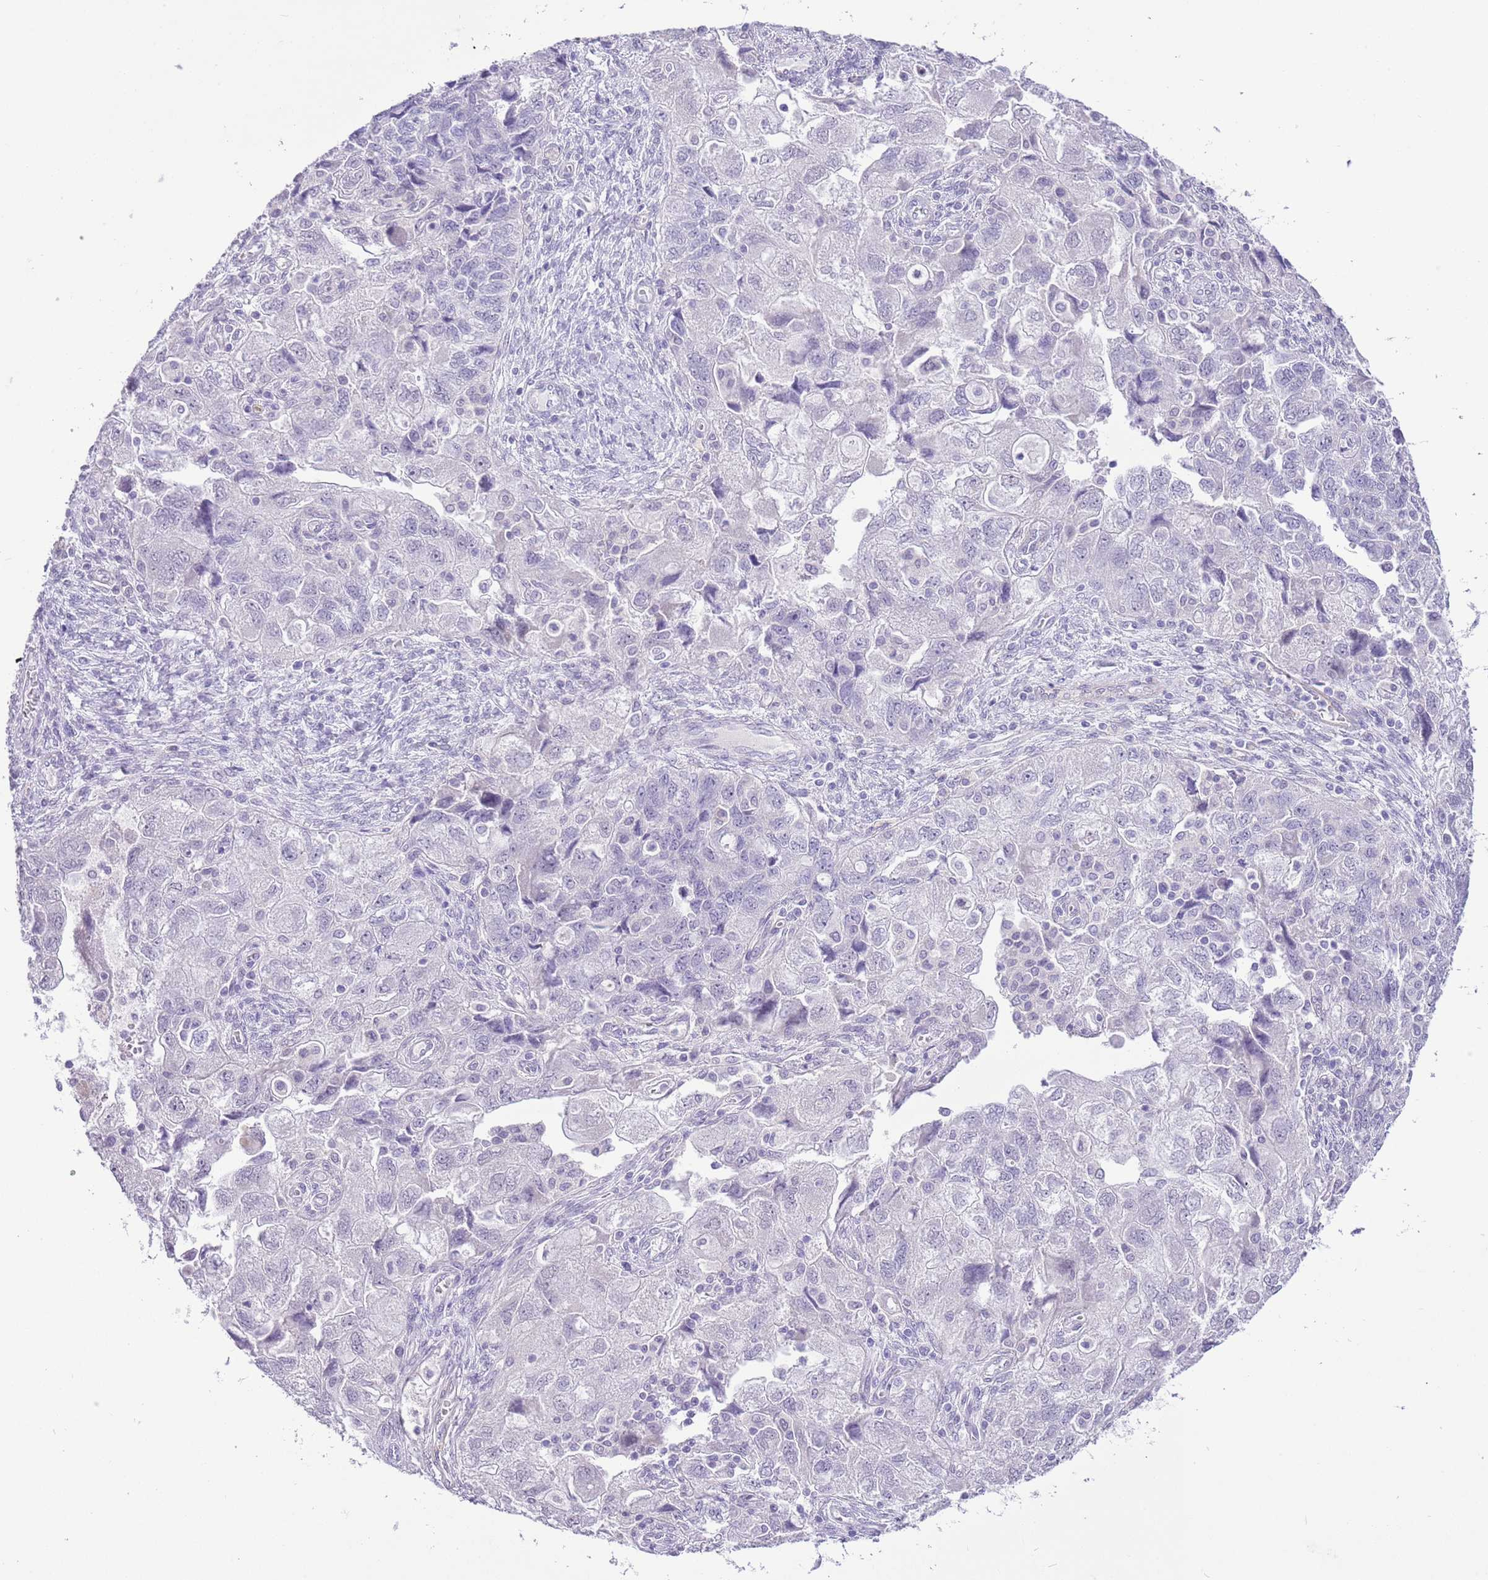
{"staining": {"intensity": "negative", "quantity": "none", "location": "none"}, "tissue": "ovarian cancer", "cell_type": "Tumor cells", "image_type": "cancer", "snomed": [{"axis": "morphology", "description": "Carcinoma, NOS"}, {"axis": "morphology", "description": "Cystadenocarcinoma, serous, NOS"}, {"axis": "topography", "description": "Ovary"}], "caption": "Tumor cells are negative for brown protein staining in ovarian serous cystadenocarcinoma.", "gene": "MIDN", "patient": {"sex": "female", "age": 69}}